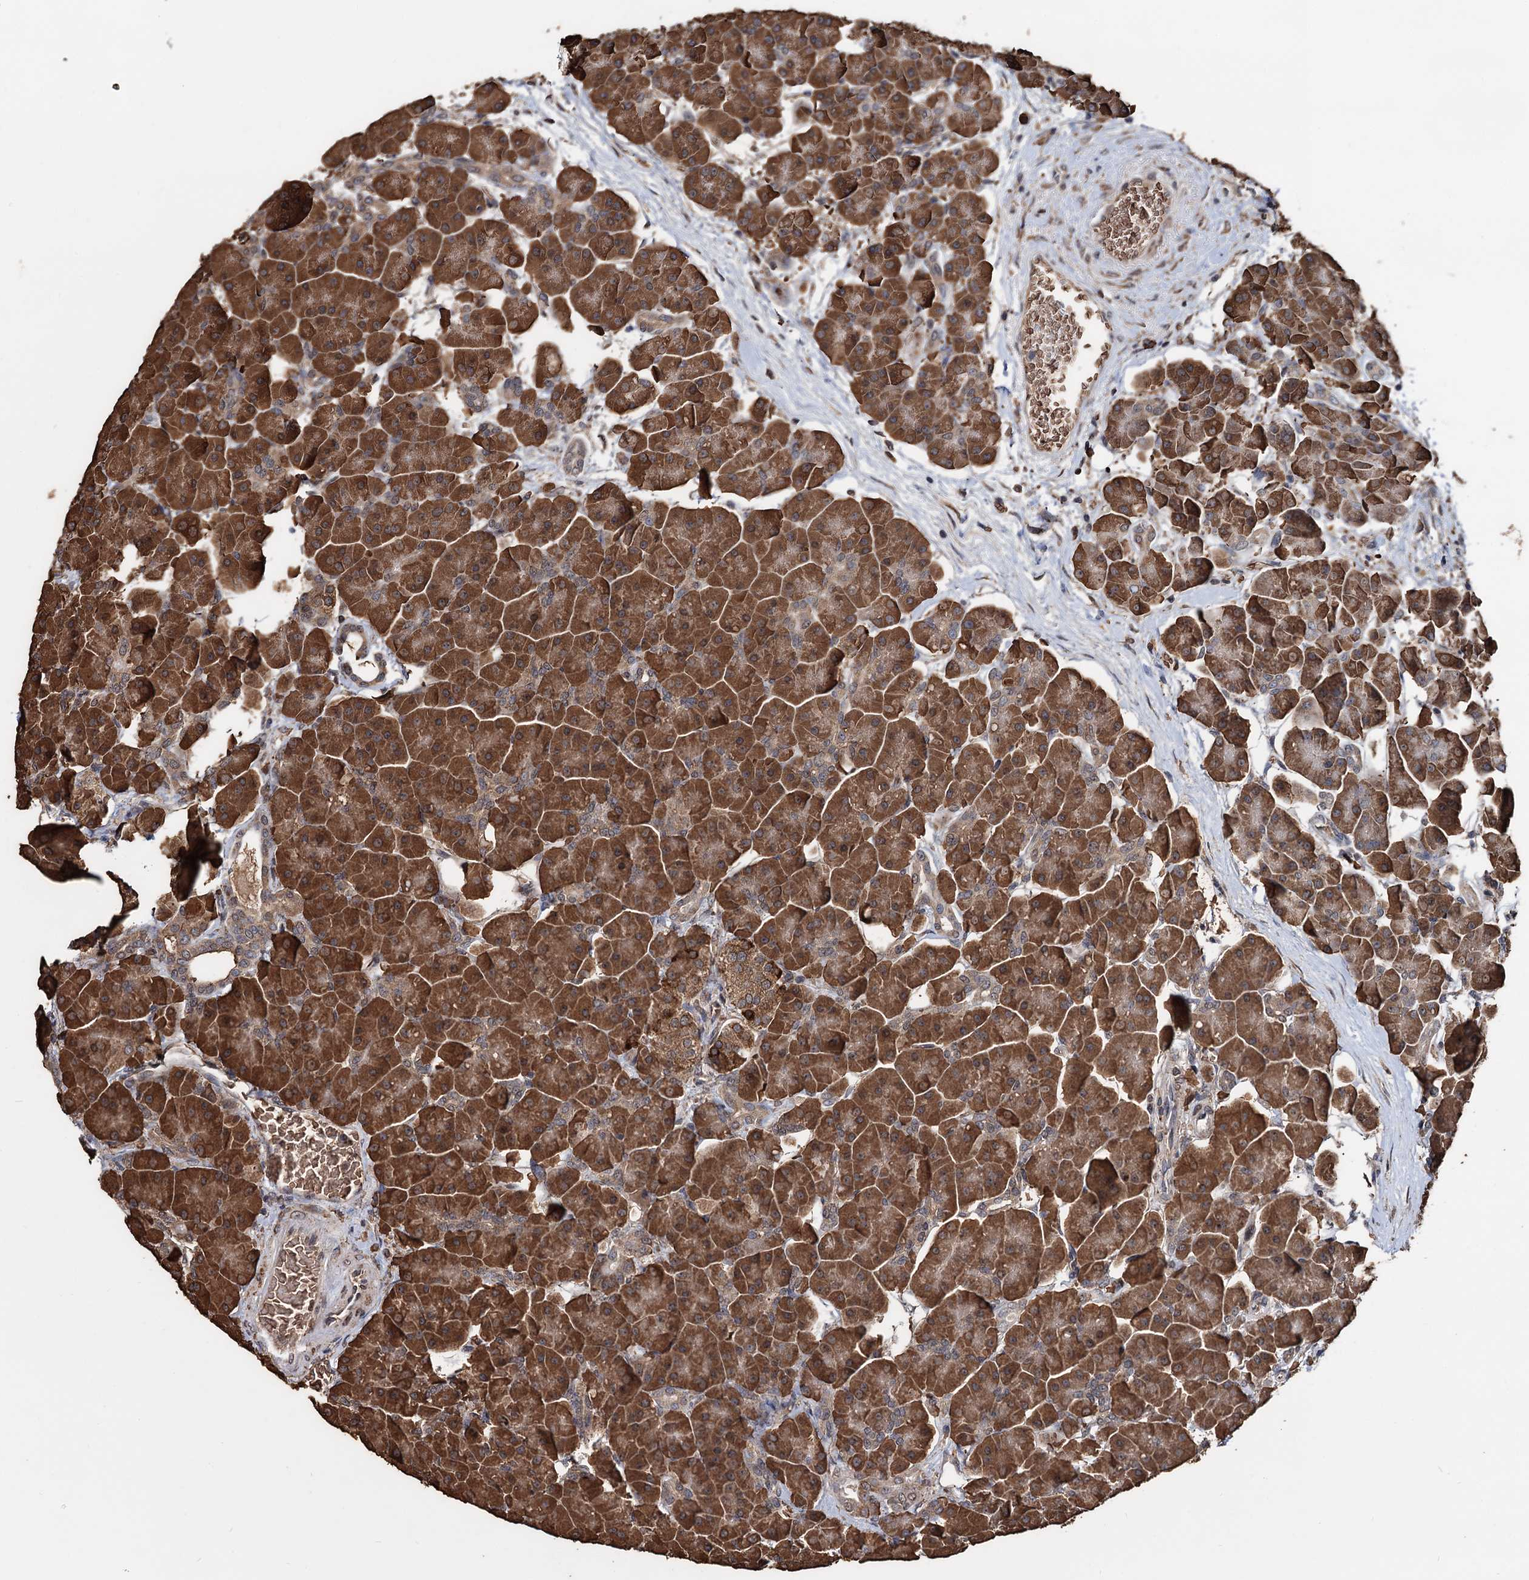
{"staining": {"intensity": "strong", "quantity": ">75%", "location": "cytoplasmic/membranous"}, "tissue": "pancreas", "cell_type": "Exocrine glandular cells", "image_type": "normal", "snomed": [{"axis": "morphology", "description": "Normal tissue, NOS"}, {"axis": "topography", "description": "Pancreas"}], "caption": "Strong cytoplasmic/membranous positivity for a protein is appreciated in about >75% of exocrine glandular cells of benign pancreas using IHC.", "gene": "TBC1D12", "patient": {"sex": "male", "age": 66}}